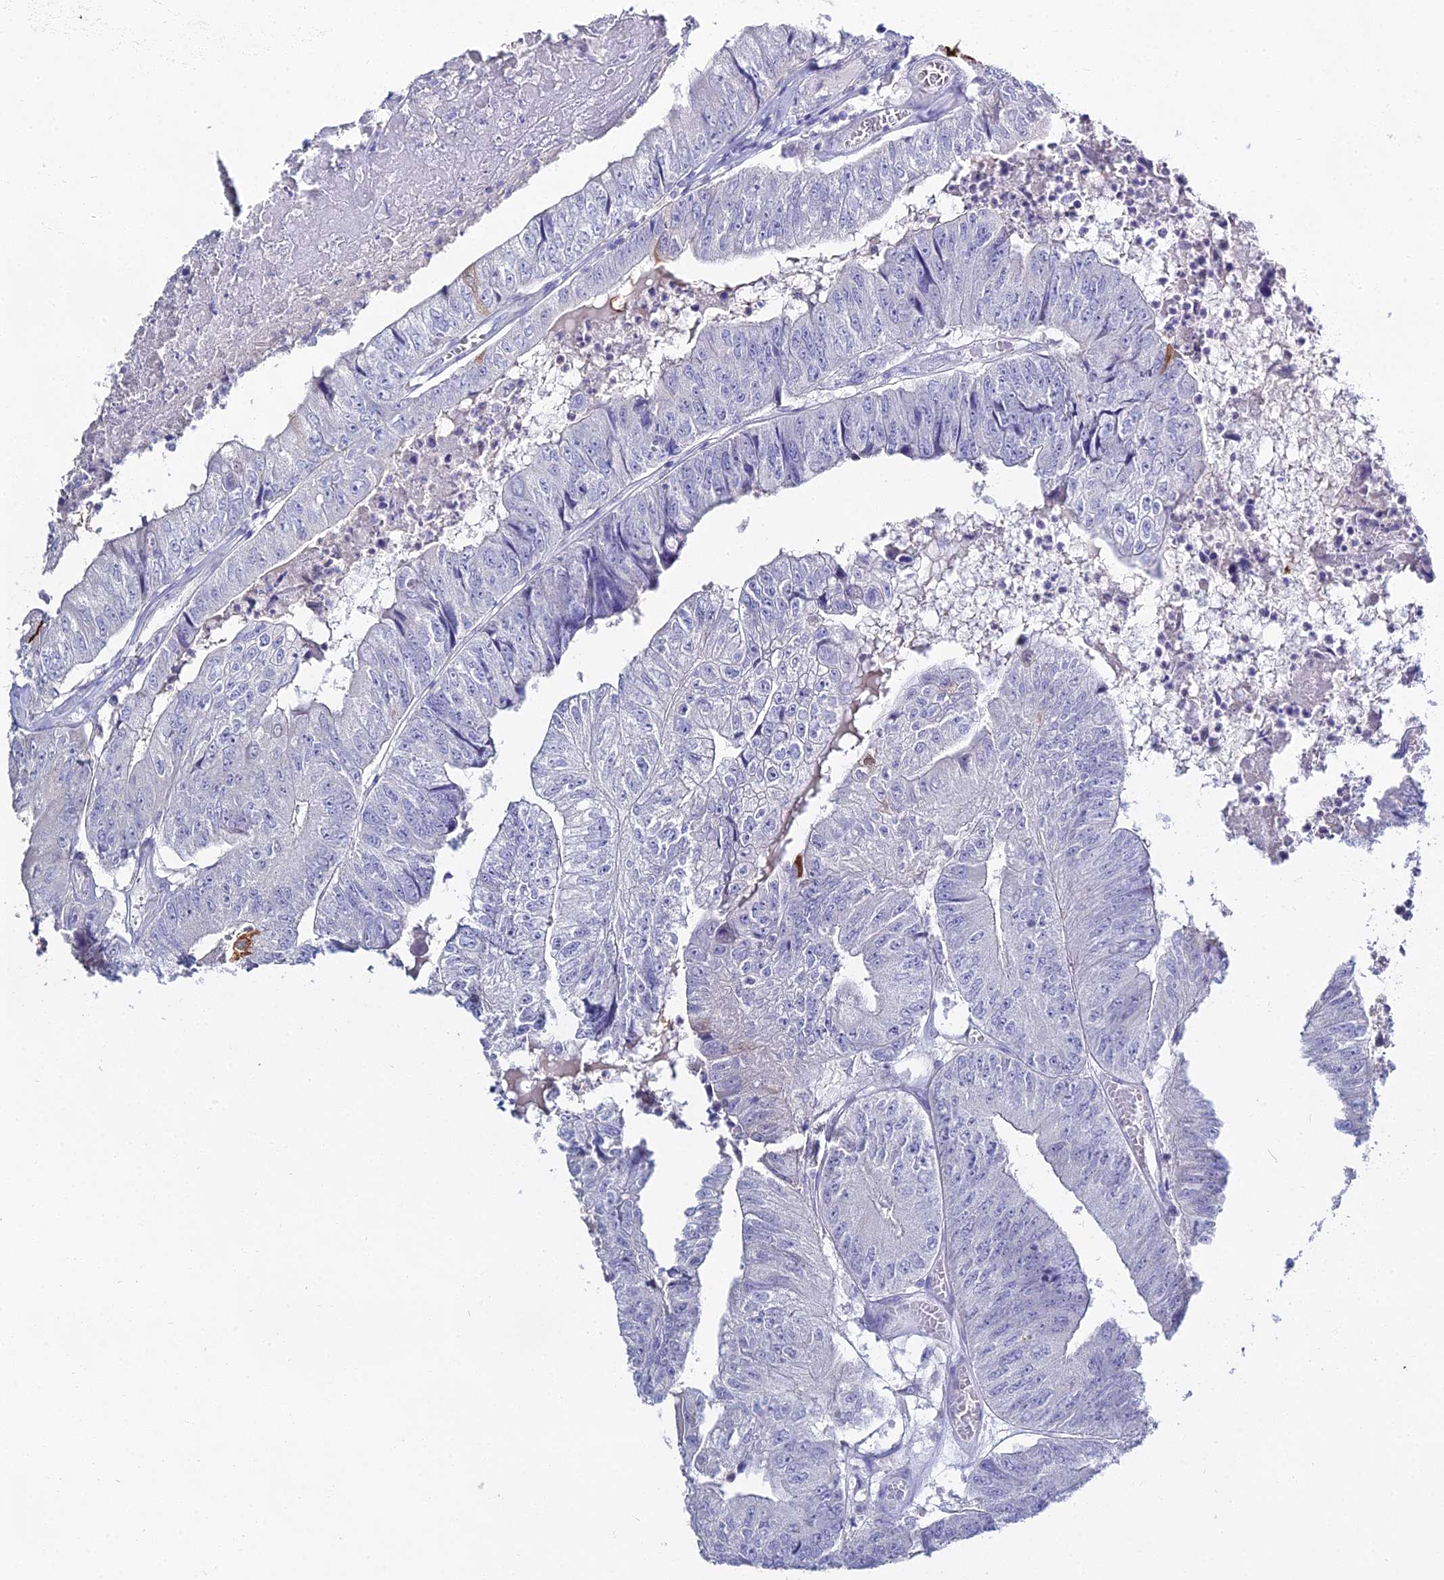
{"staining": {"intensity": "negative", "quantity": "none", "location": "none"}, "tissue": "colorectal cancer", "cell_type": "Tumor cells", "image_type": "cancer", "snomed": [{"axis": "morphology", "description": "Adenocarcinoma, NOS"}, {"axis": "topography", "description": "Colon"}], "caption": "Protein analysis of colorectal cancer (adenocarcinoma) reveals no significant expression in tumor cells.", "gene": "S100A7", "patient": {"sex": "female", "age": 67}}